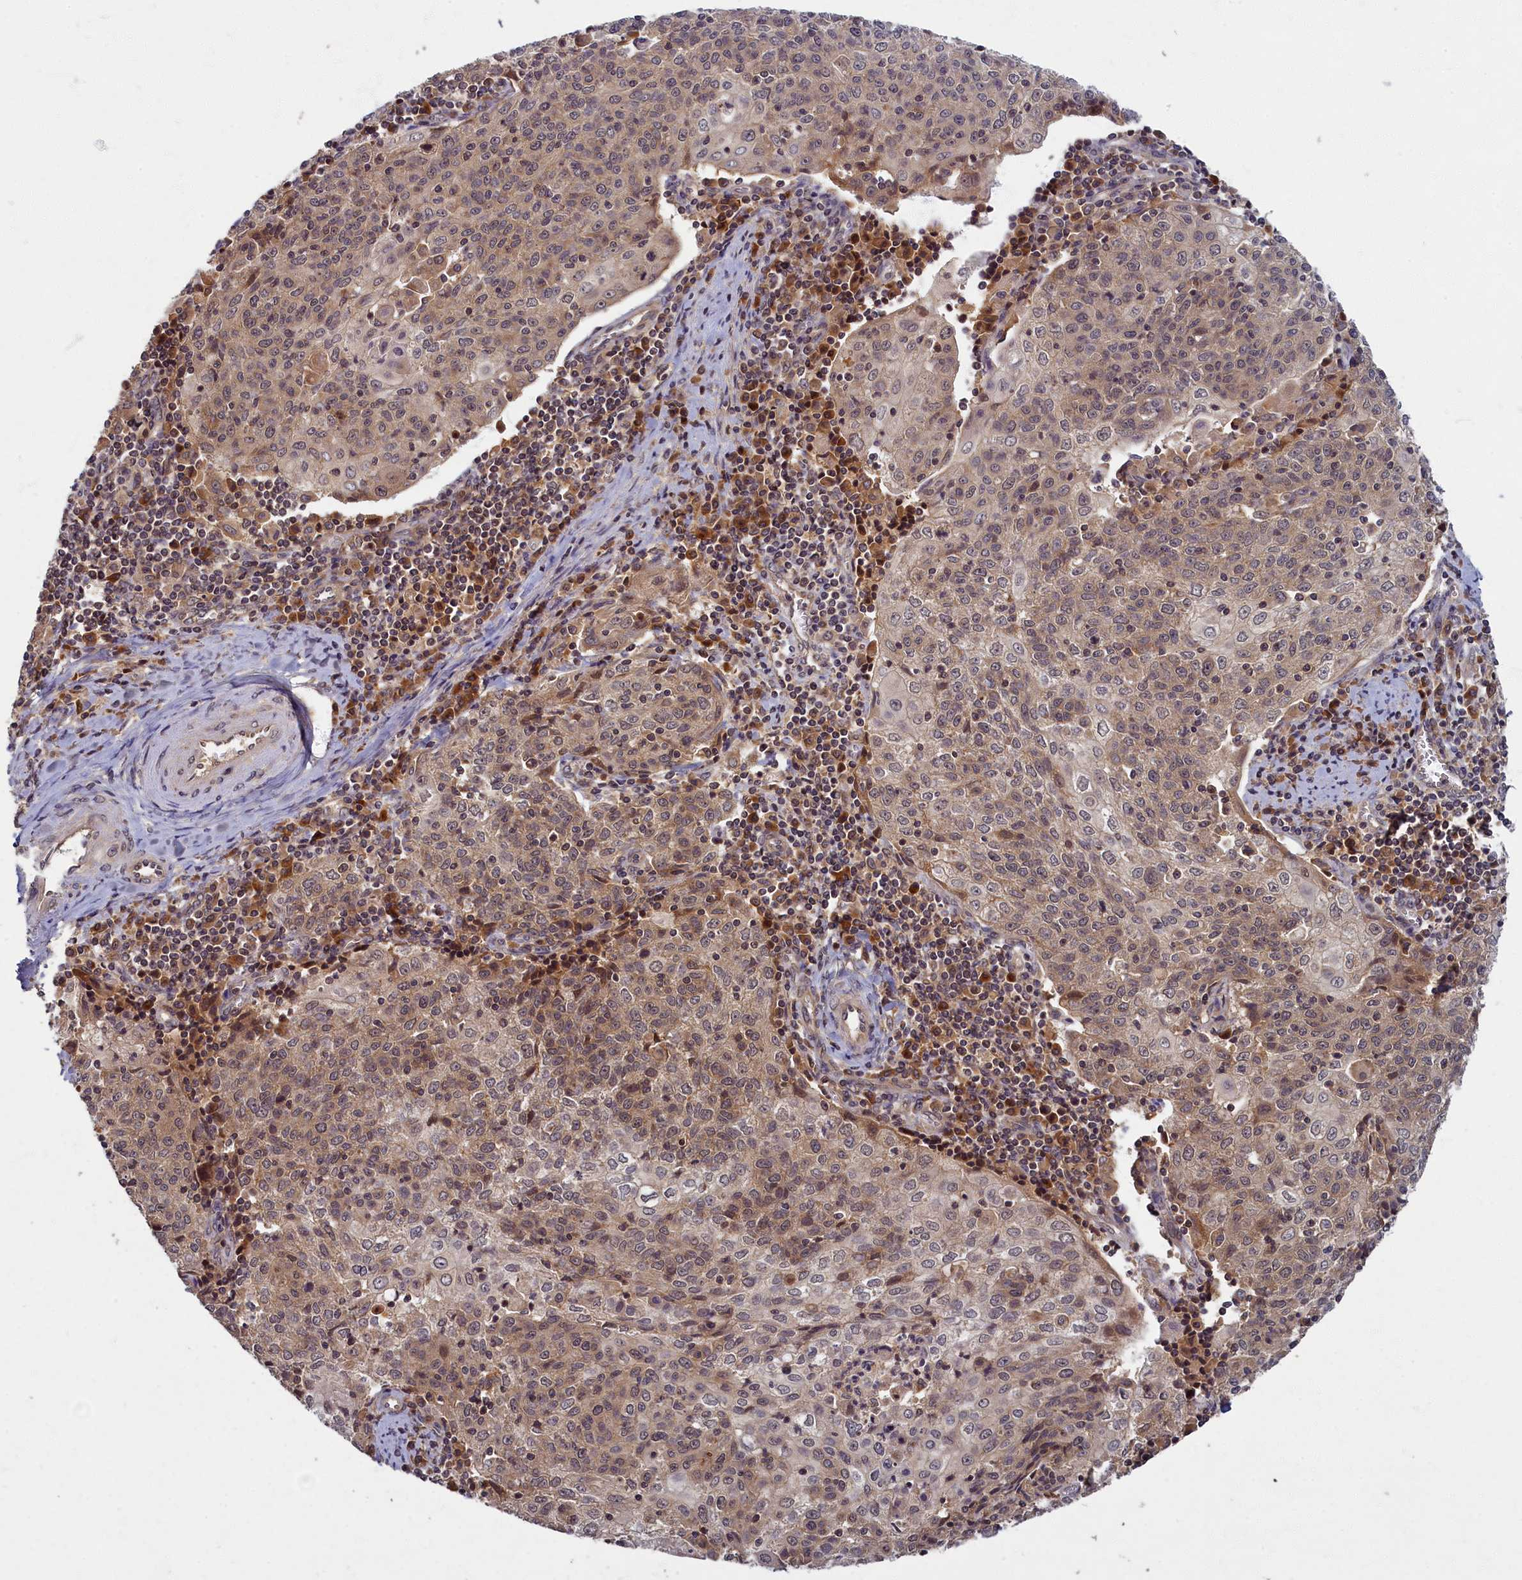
{"staining": {"intensity": "weak", "quantity": ">75%", "location": "cytoplasmic/membranous,nuclear"}, "tissue": "cervical cancer", "cell_type": "Tumor cells", "image_type": "cancer", "snomed": [{"axis": "morphology", "description": "Squamous cell carcinoma, NOS"}, {"axis": "topography", "description": "Cervix"}], "caption": "Cervical cancer stained for a protein (brown) demonstrates weak cytoplasmic/membranous and nuclear positive expression in about >75% of tumor cells.", "gene": "BICD1", "patient": {"sex": "female", "age": 48}}